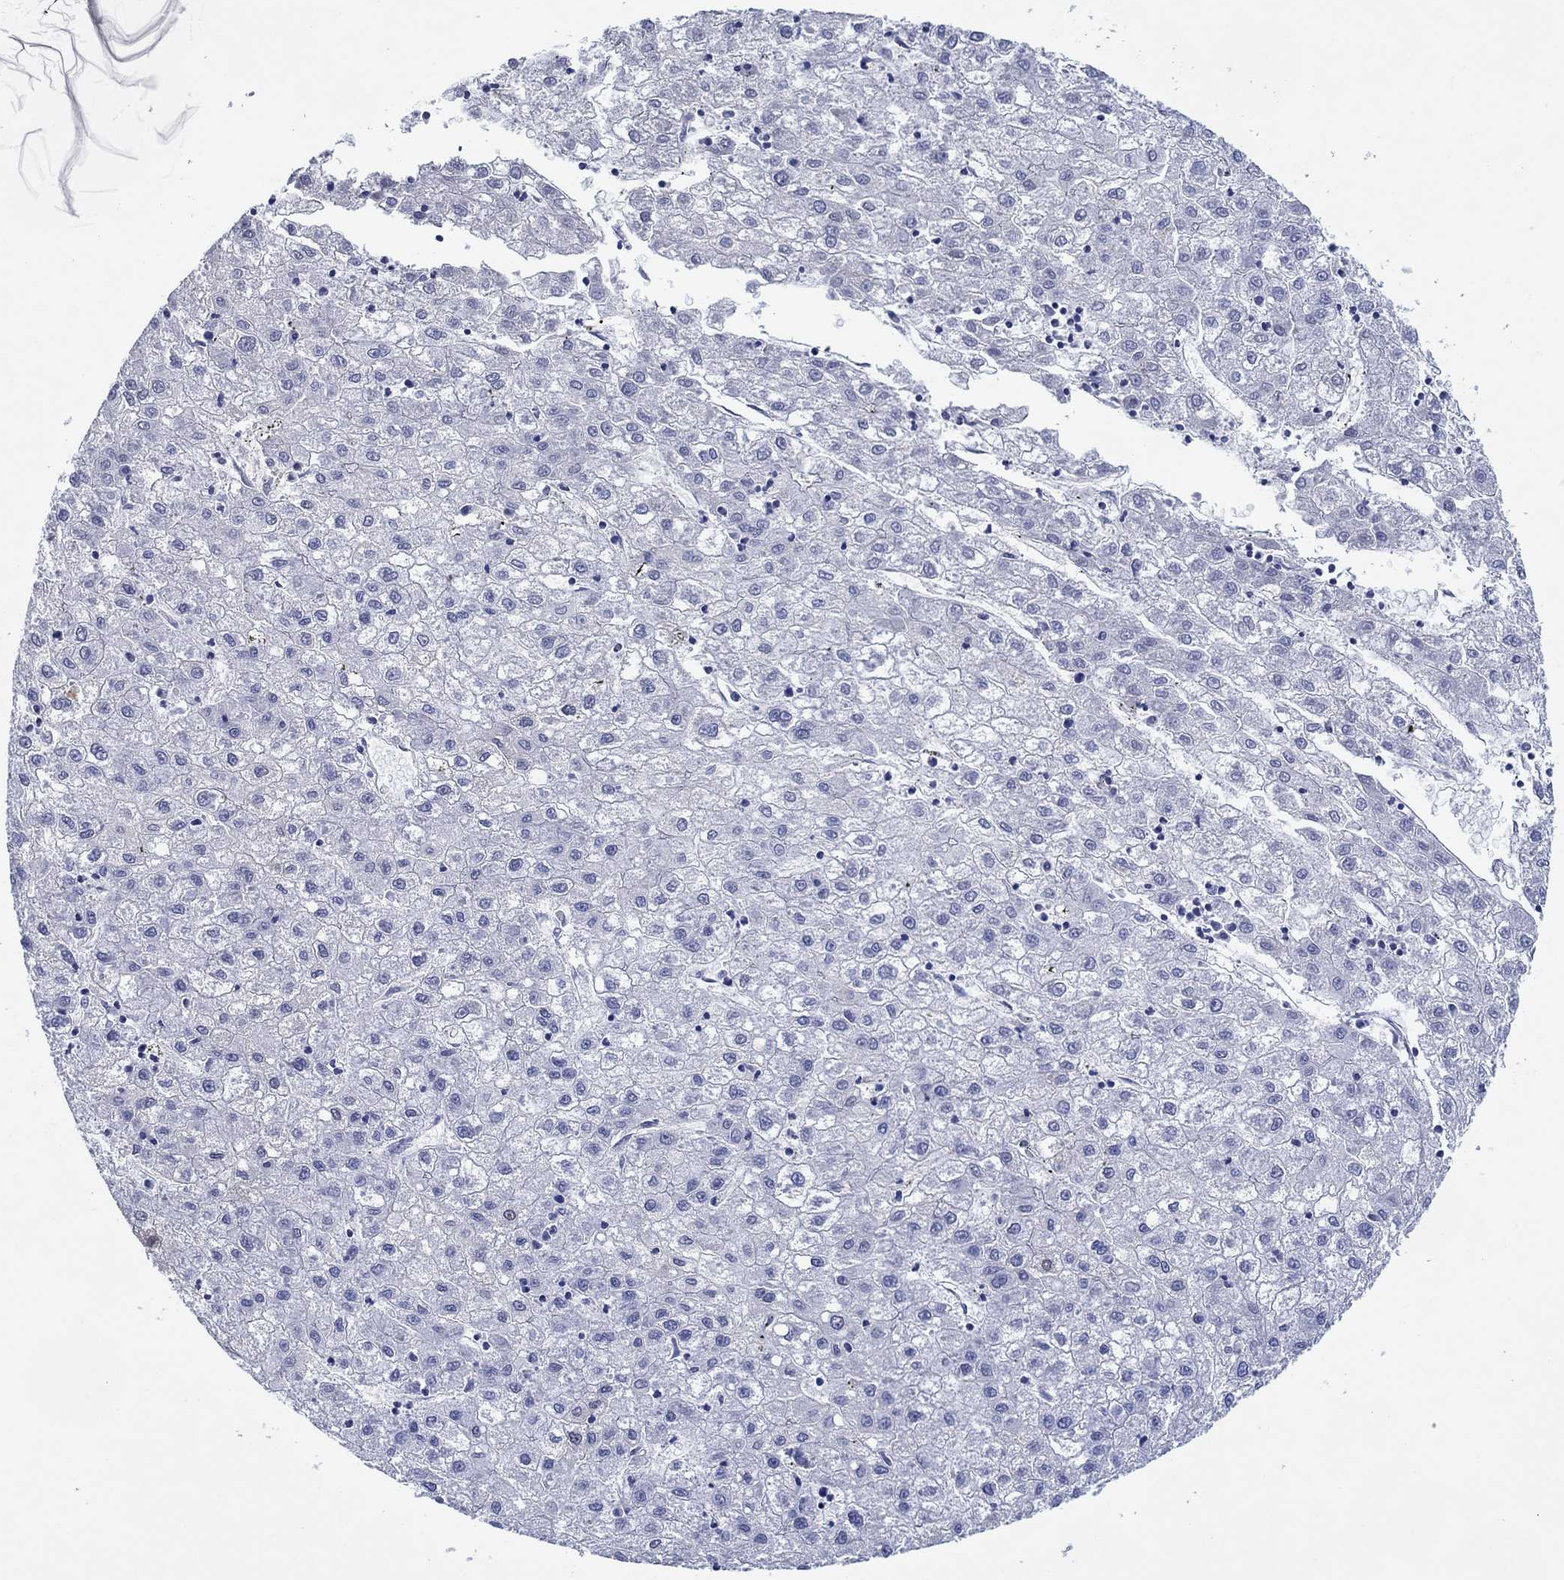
{"staining": {"intensity": "negative", "quantity": "none", "location": "none"}, "tissue": "liver cancer", "cell_type": "Tumor cells", "image_type": "cancer", "snomed": [{"axis": "morphology", "description": "Carcinoma, Hepatocellular, NOS"}, {"axis": "topography", "description": "Liver"}], "caption": "Liver cancer (hepatocellular carcinoma) stained for a protein using immunohistochemistry reveals no positivity tumor cells.", "gene": "HDC", "patient": {"sex": "male", "age": 72}}